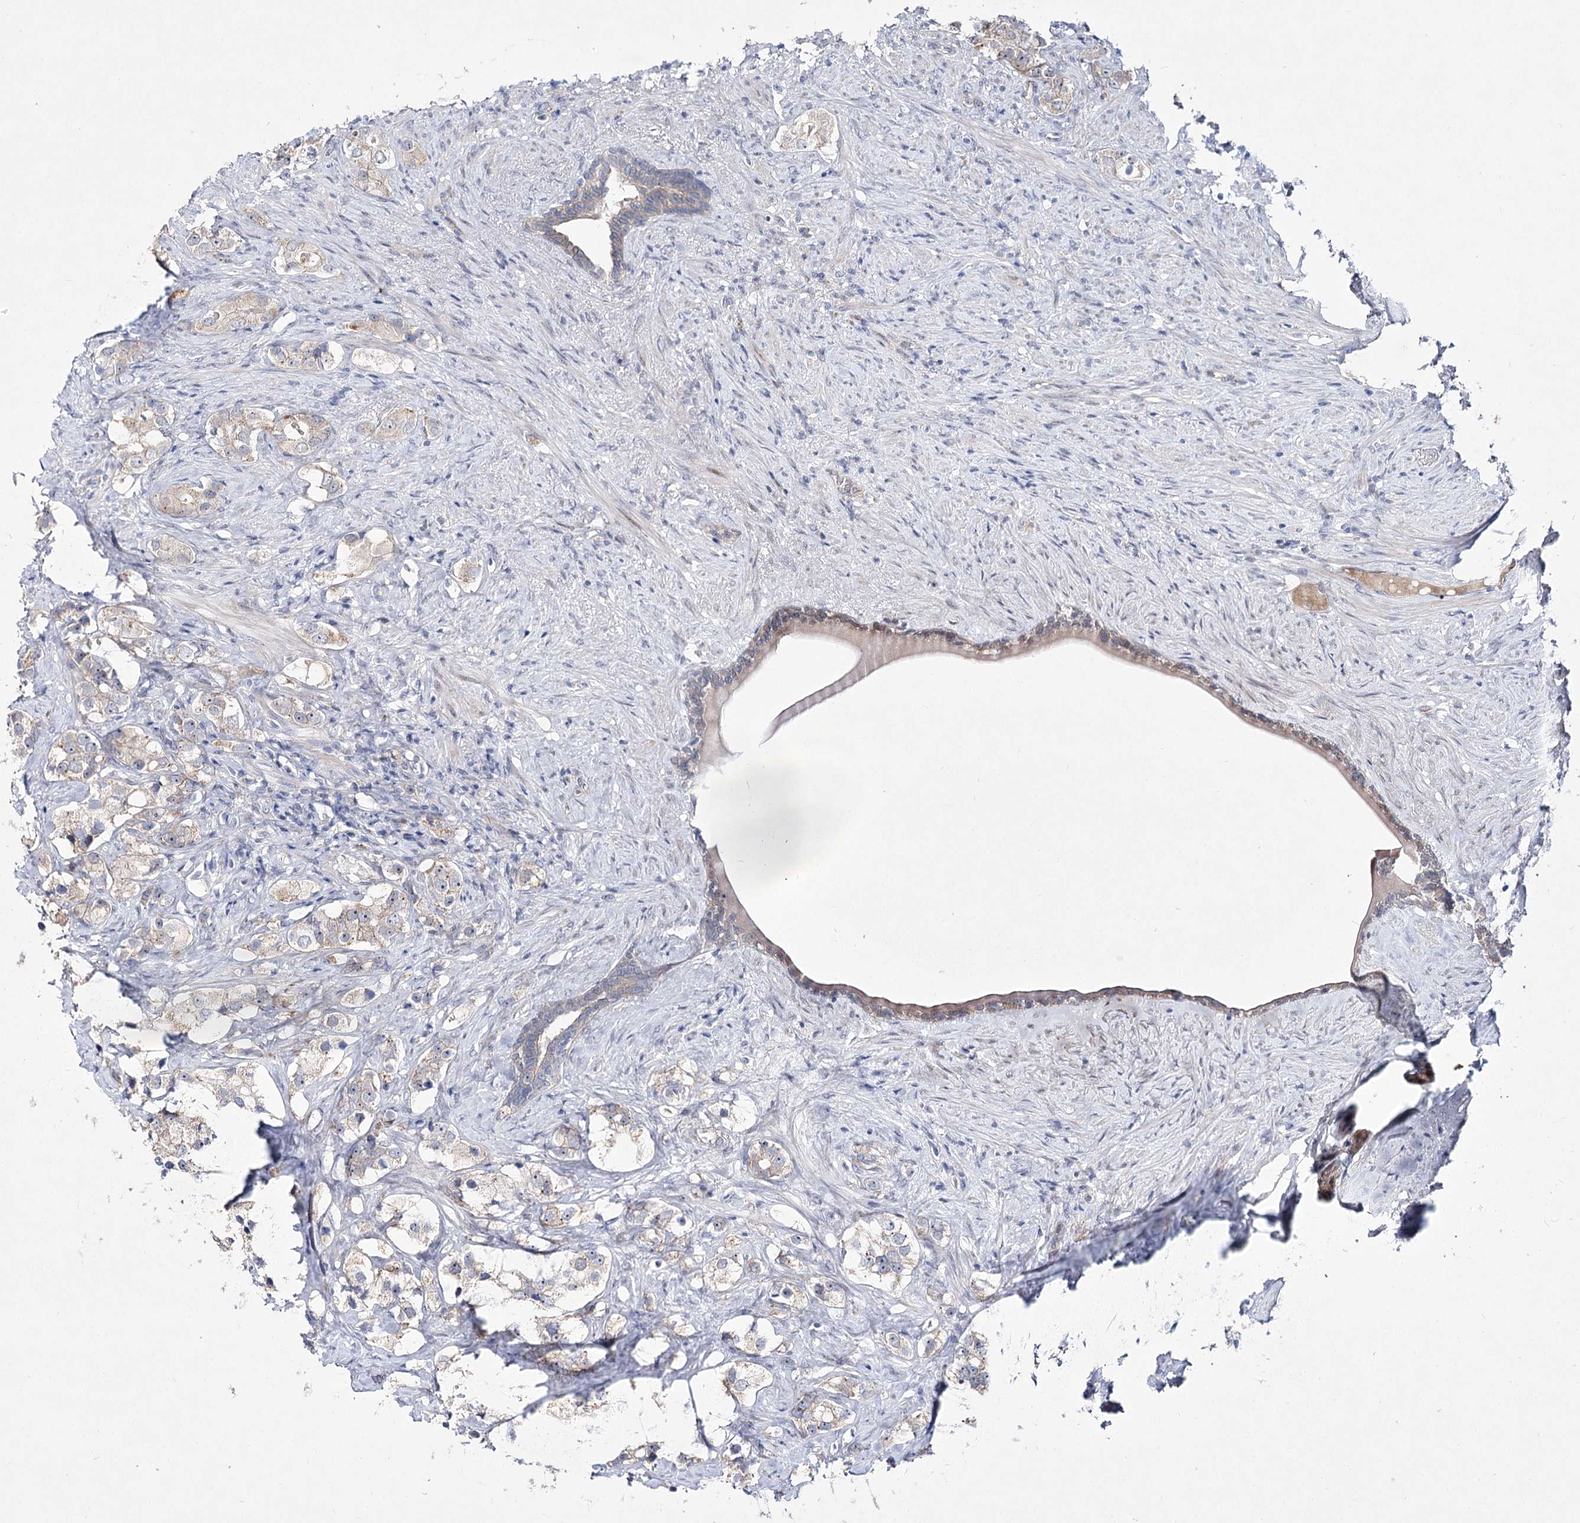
{"staining": {"intensity": "weak", "quantity": "<25%", "location": "cytoplasmic/membranous"}, "tissue": "prostate cancer", "cell_type": "Tumor cells", "image_type": "cancer", "snomed": [{"axis": "morphology", "description": "Adenocarcinoma, High grade"}, {"axis": "topography", "description": "Prostate"}], "caption": "Prostate cancer was stained to show a protein in brown. There is no significant expression in tumor cells.", "gene": "ARHGAP32", "patient": {"sex": "male", "age": 63}}